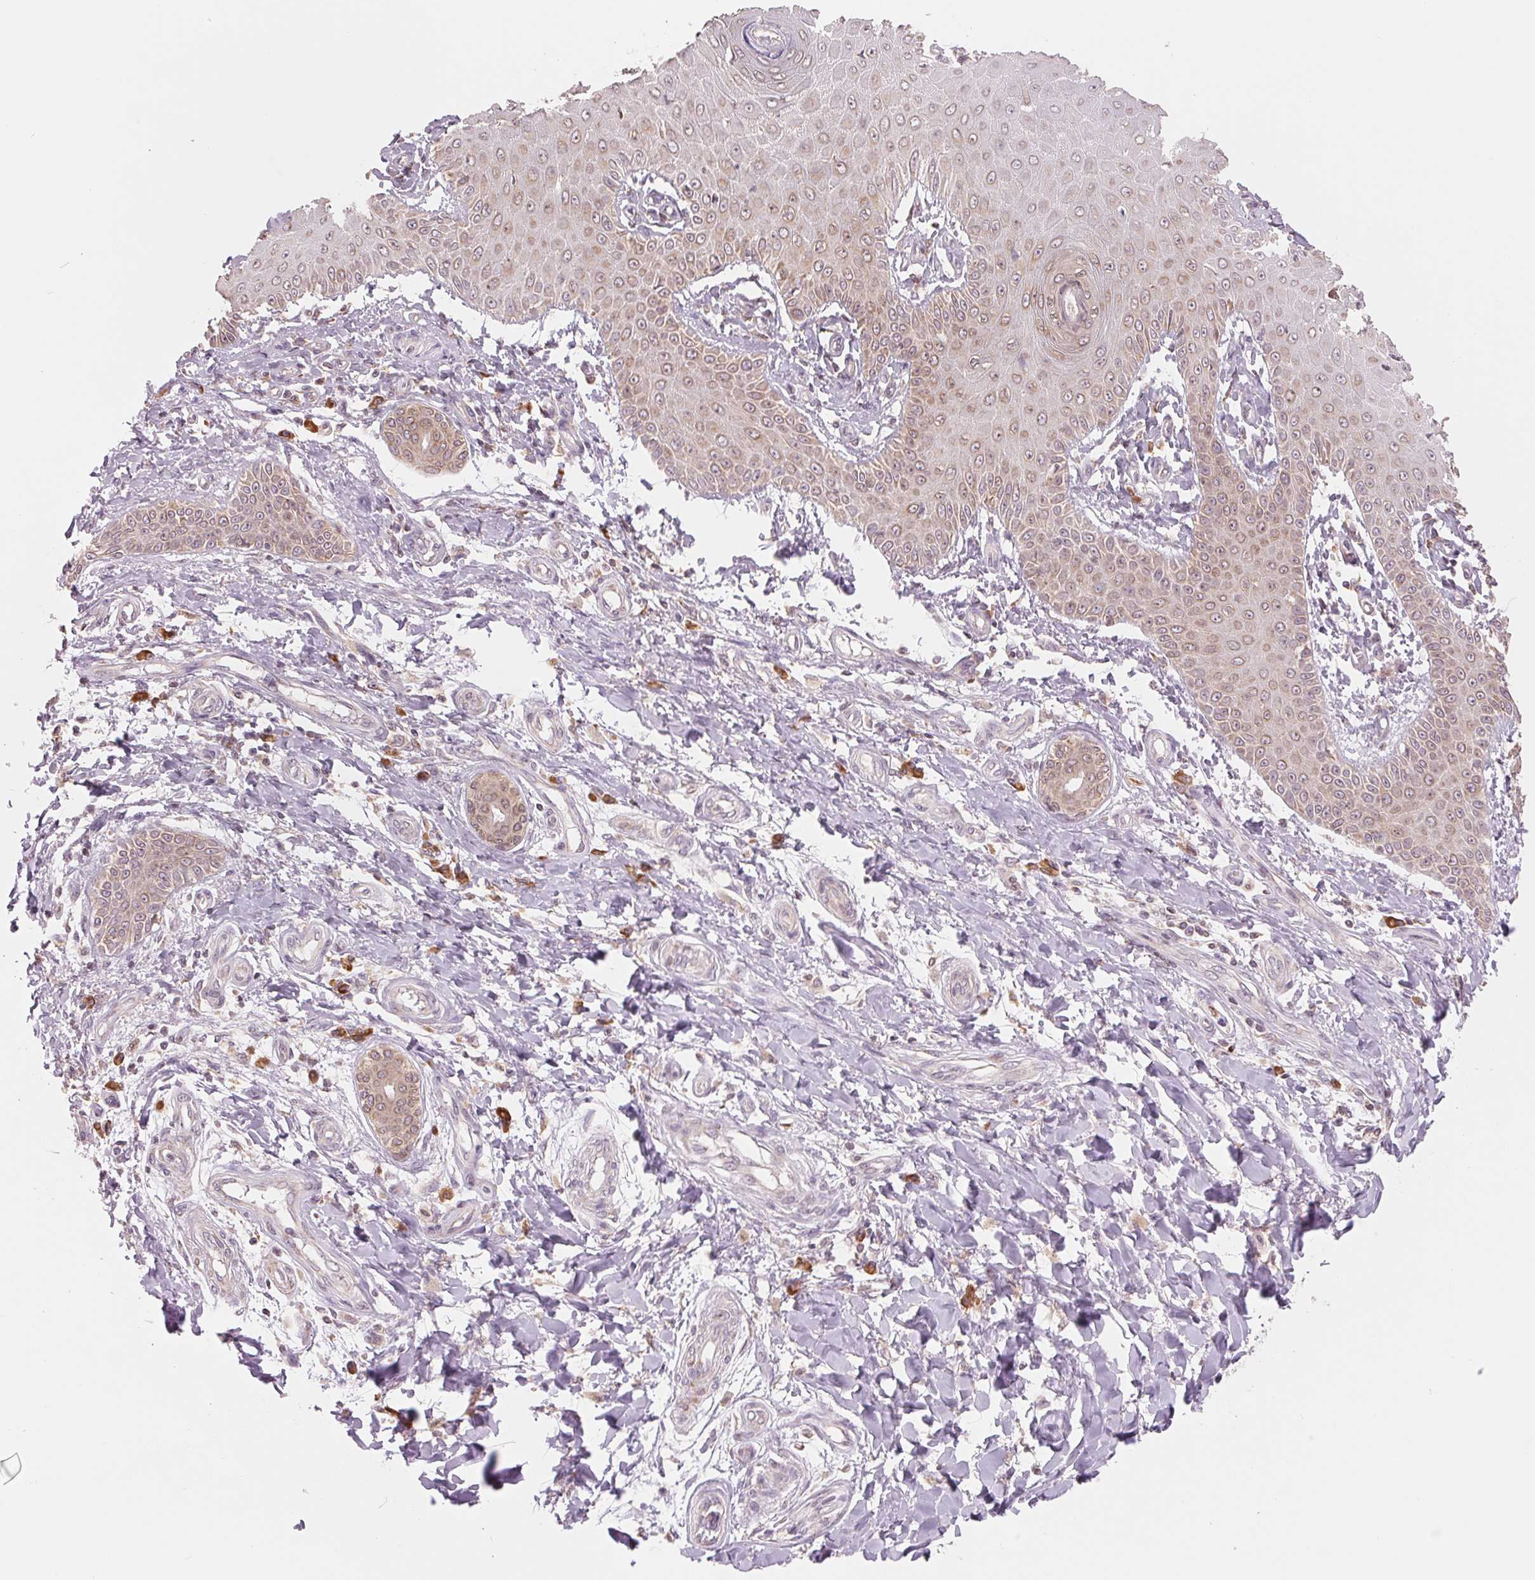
{"staining": {"intensity": "weak", "quantity": "25%-75%", "location": "cytoplasmic/membranous"}, "tissue": "skin cancer", "cell_type": "Tumor cells", "image_type": "cancer", "snomed": [{"axis": "morphology", "description": "Squamous cell carcinoma, NOS"}, {"axis": "topography", "description": "Skin"}], "caption": "A brown stain shows weak cytoplasmic/membranous expression of a protein in skin cancer tumor cells.", "gene": "TECR", "patient": {"sex": "male", "age": 70}}